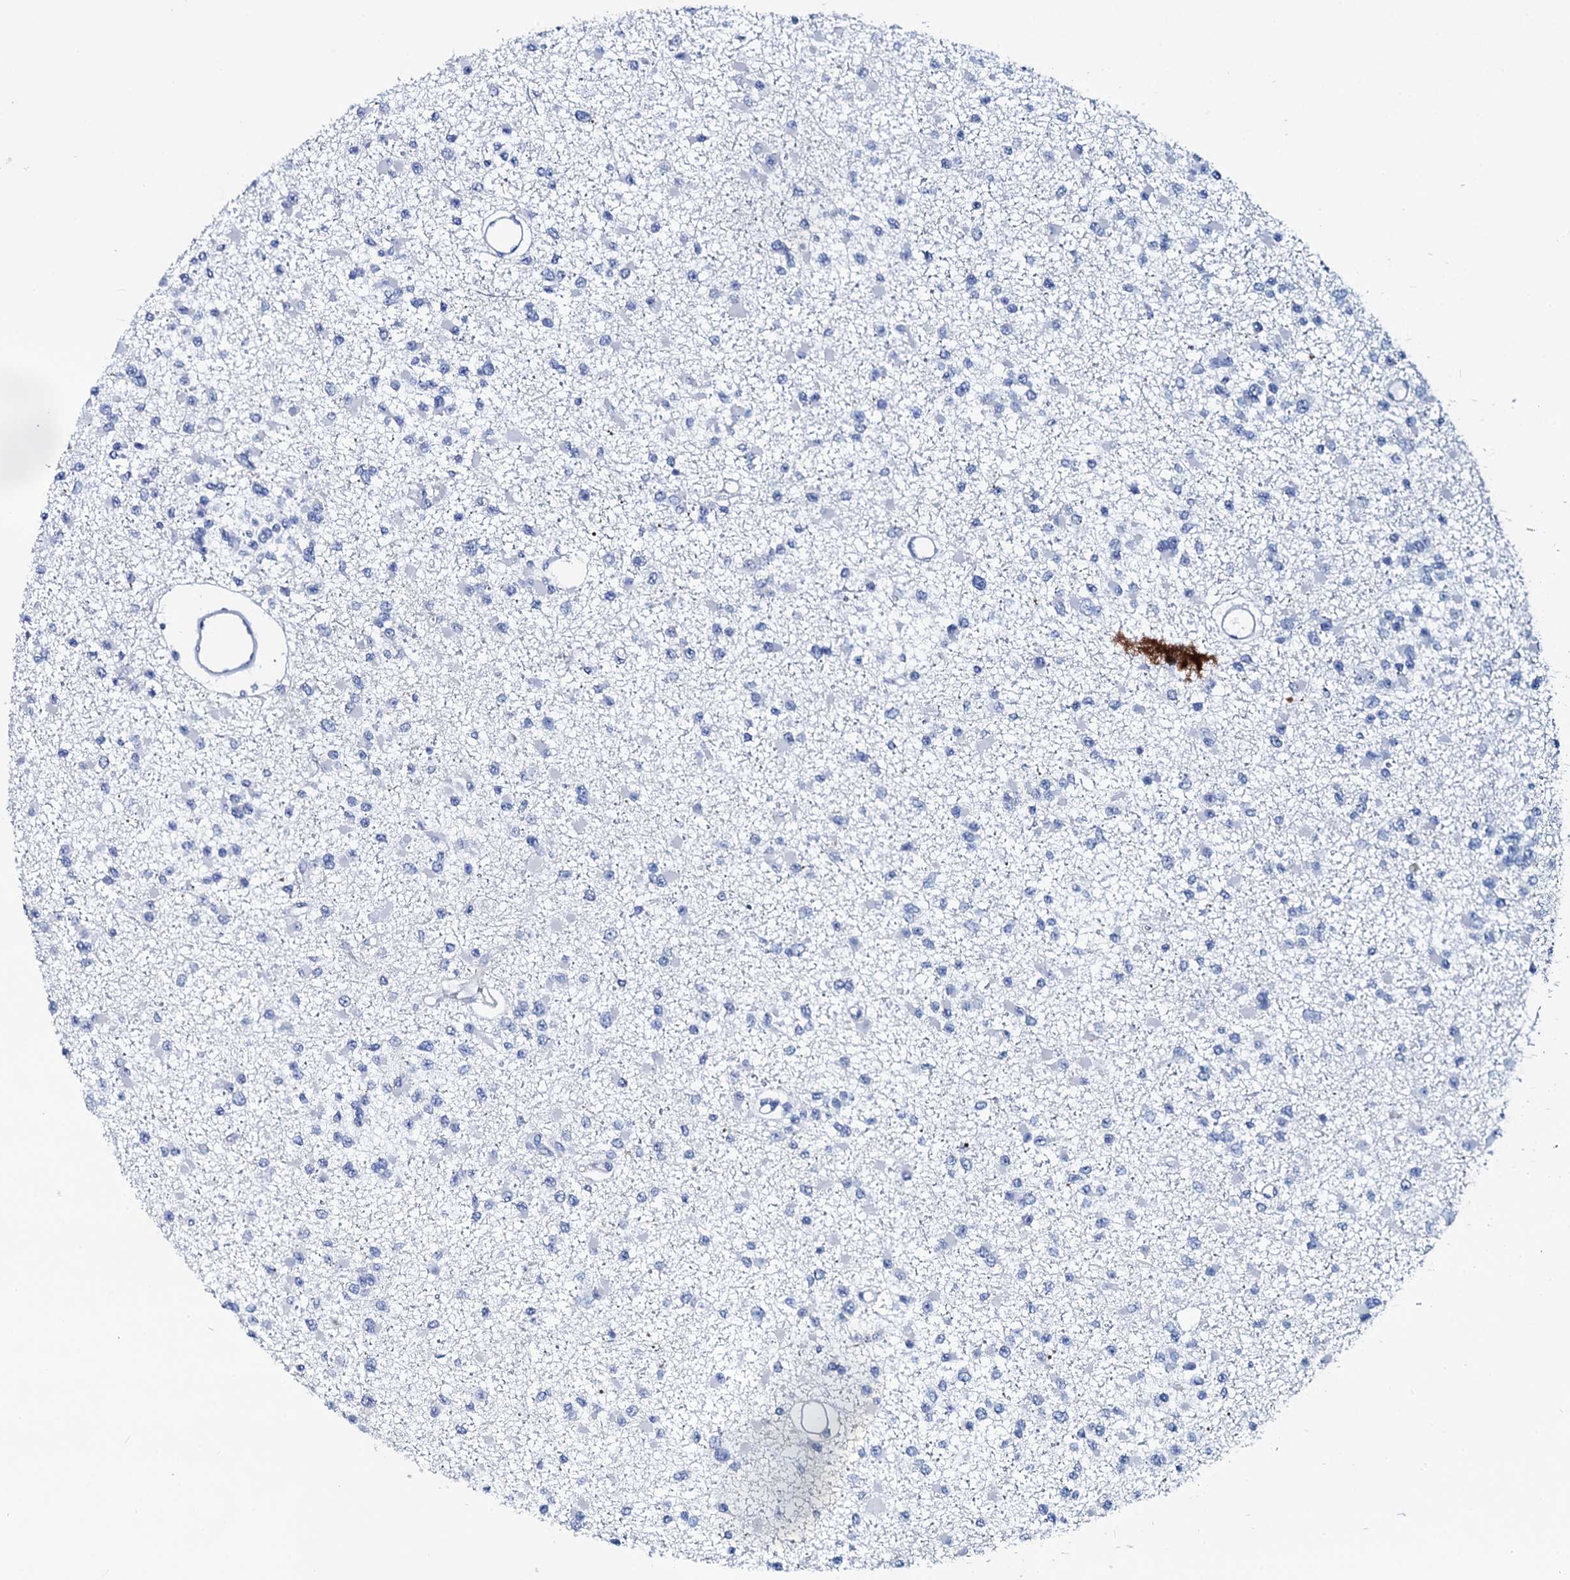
{"staining": {"intensity": "negative", "quantity": "none", "location": "none"}, "tissue": "glioma", "cell_type": "Tumor cells", "image_type": "cancer", "snomed": [{"axis": "morphology", "description": "Glioma, malignant, Low grade"}, {"axis": "topography", "description": "Brain"}], "caption": "The micrograph demonstrates no staining of tumor cells in malignant glioma (low-grade).", "gene": "GYS2", "patient": {"sex": "female", "age": 22}}